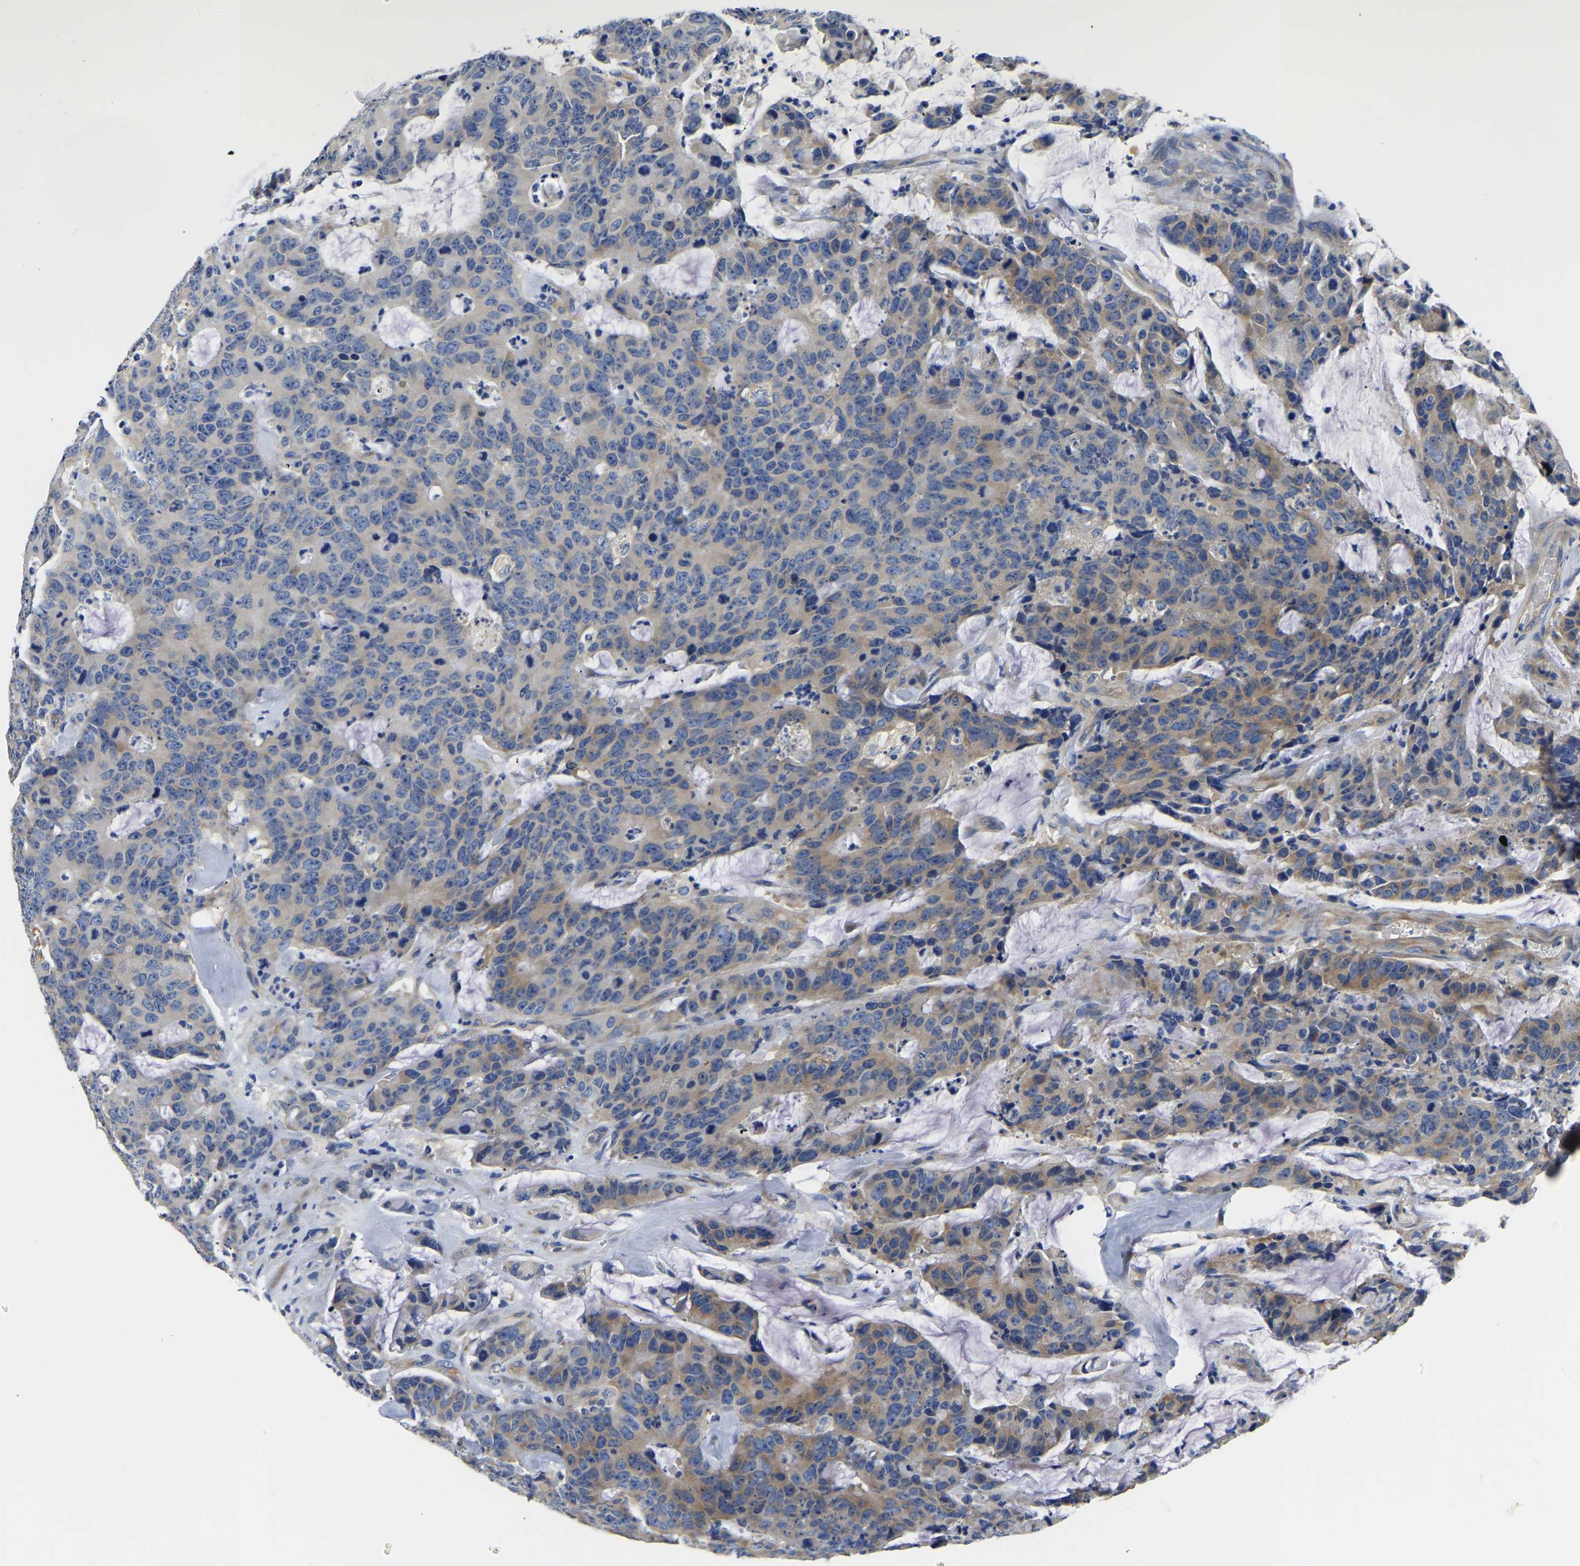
{"staining": {"intensity": "moderate", "quantity": "25%-75%", "location": "cytoplasmic/membranous"}, "tissue": "colorectal cancer", "cell_type": "Tumor cells", "image_type": "cancer", "snomed": [{"axis": "morphology", "description": "Adenocarcinoma, NOS"}, {"axis": "topography", "description": "Colon"}], "caption": "This photomicrograph exhibits immunohistochemistry staining of colorectal cancer, with medium moderate cytoplasmic/membranous positivity in about 25%-75% of tumor cells.", "gene": "CSDE1", "patient": {"sex": "female", "age": 86}}